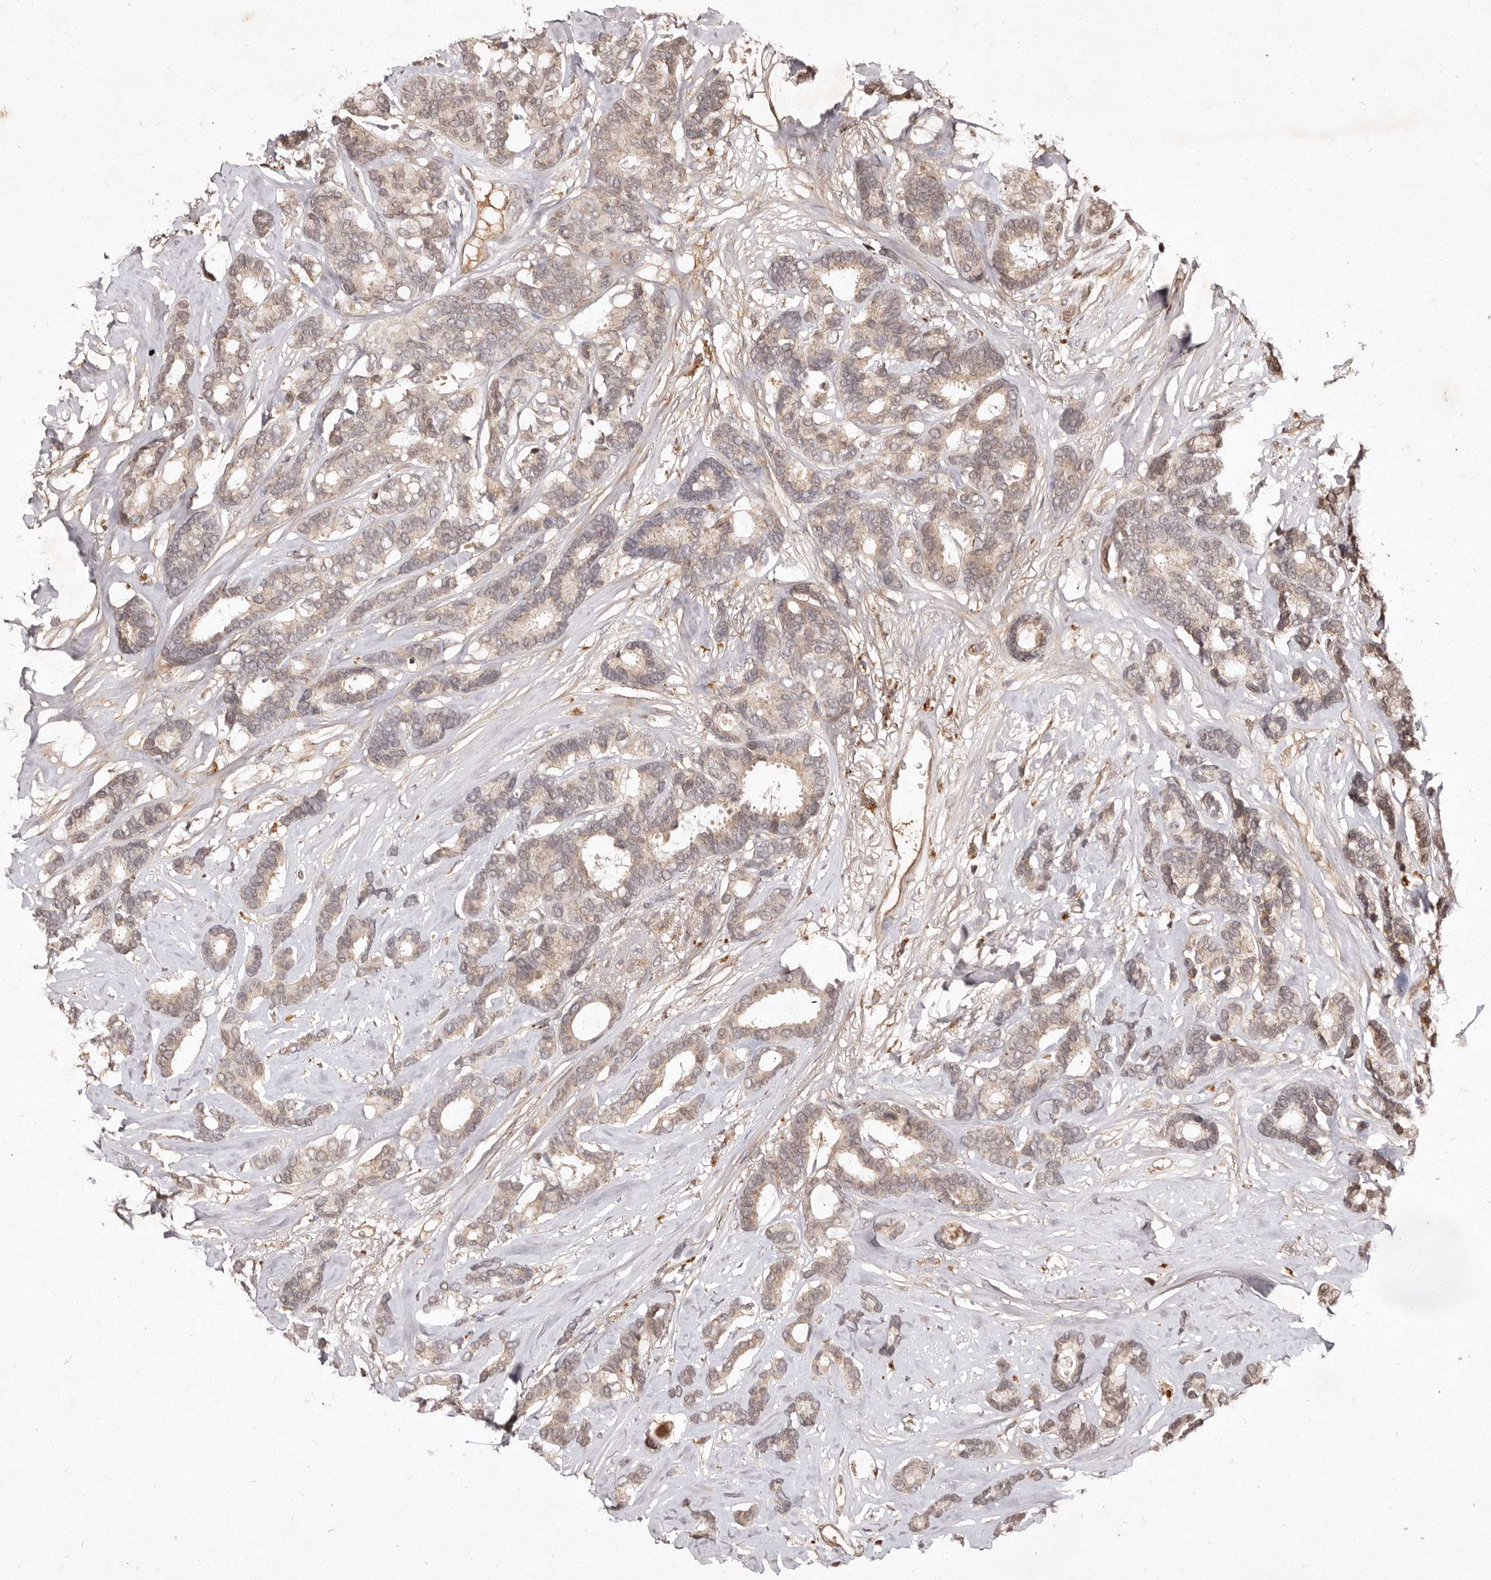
{"staining": {"intensity": "weak", "quantity": ">75%", "location": "cytoplasmic/membranous"}, "tissue": "breast cancer", "cell_type": "Tumor cells", "image_type": "cancer", "snomed": [{"axis": "morphology", "description": "Duct carcinoma"}, {"axis": "topography", "description": "Breast"}], "caption": "Weak cytoplasmic/membranous positivity is identified in approximately >75% of tumor cells in breast cancer (infiltrating ductal carcinoma).", "gene": "LCORL", "patient": {"sex": "female", "age": 87}}